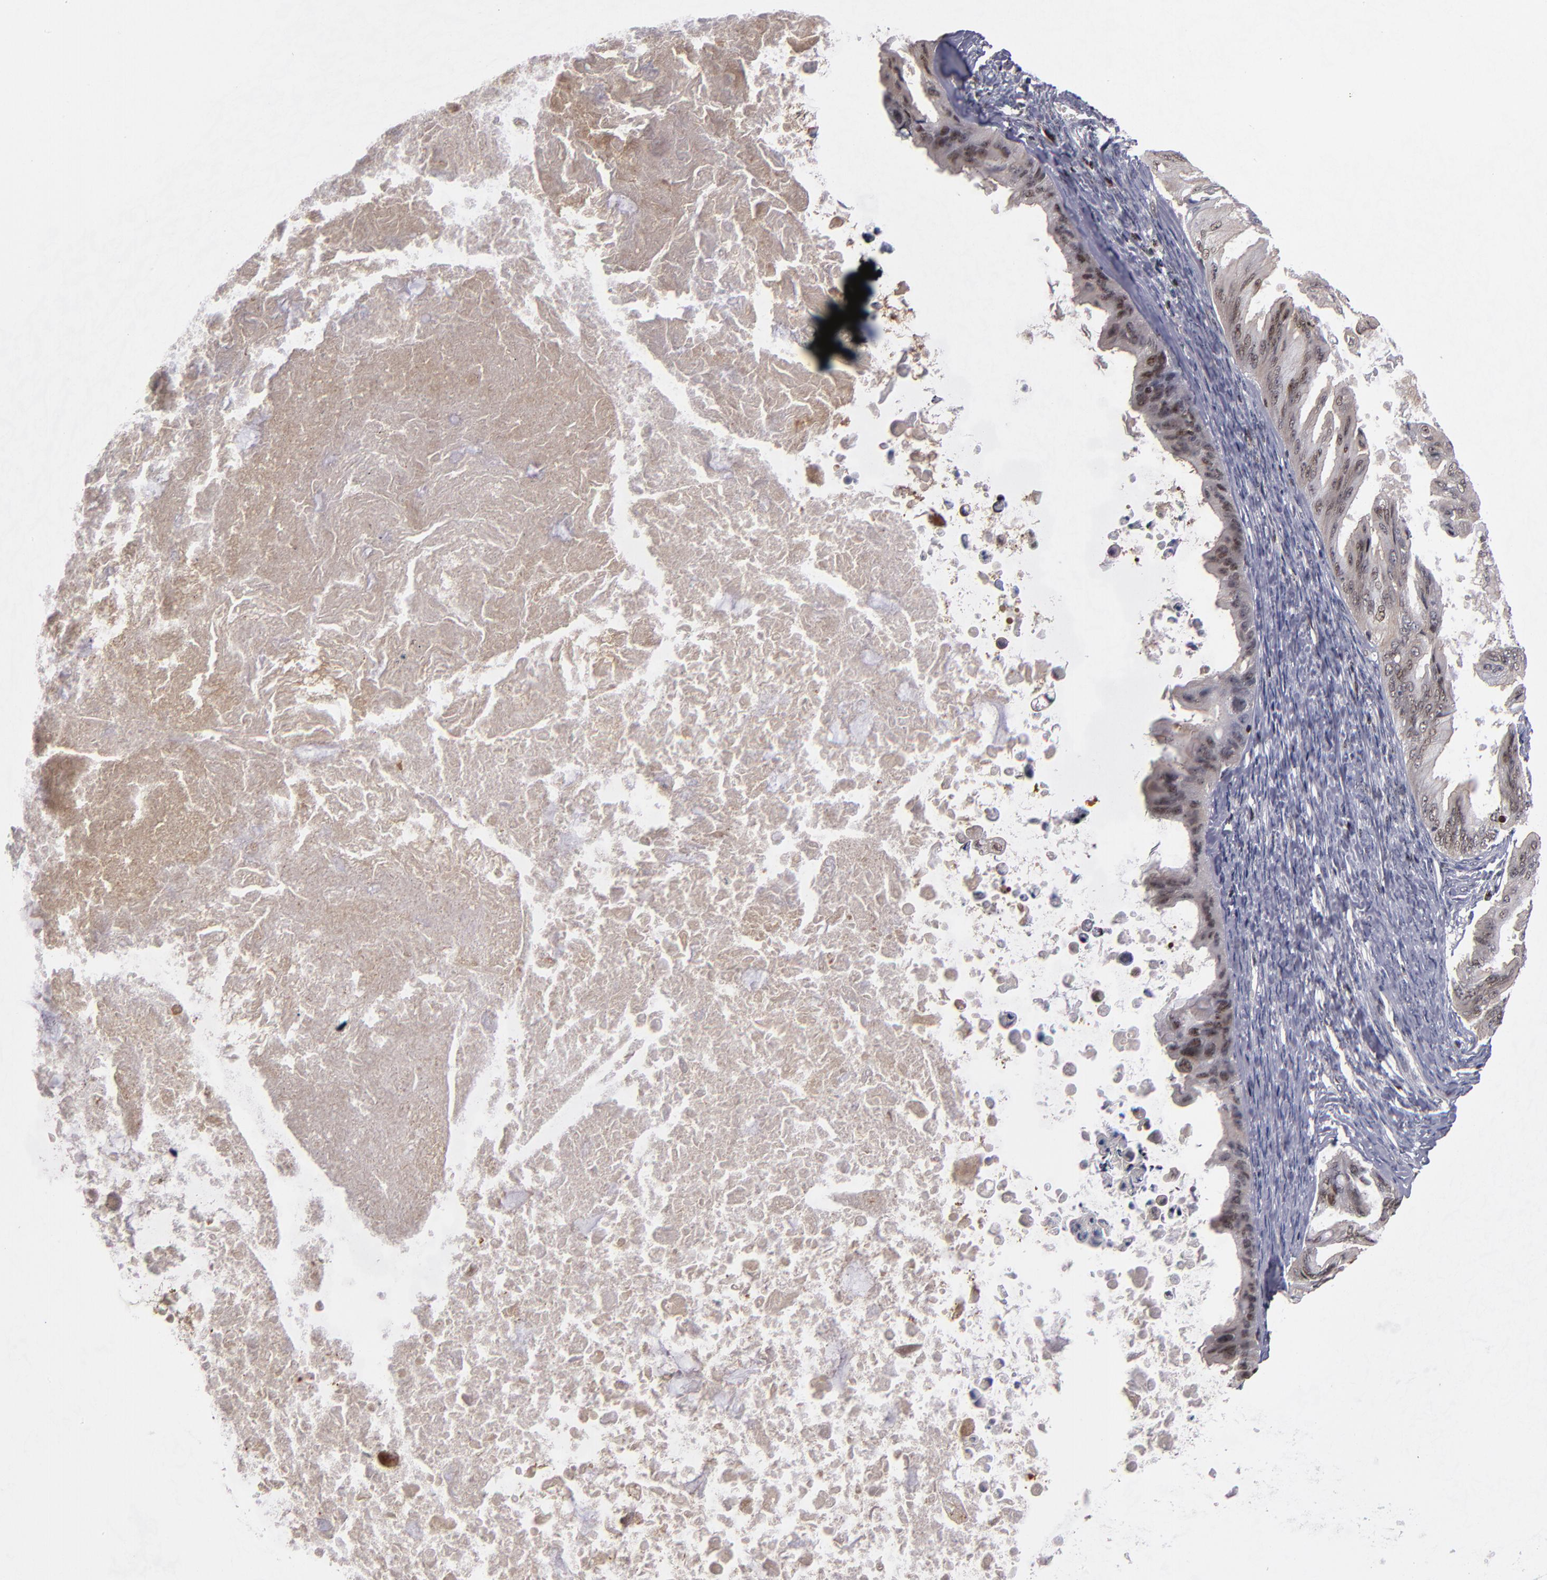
{"staining": {"intensity": "moderate", "quantity": ">75%", "location": "nuclear"}, "tissue": "ovarian cancer", "cell_type": "Tumor cells", "image_type": "cancer", "snomed": [{"axis": "morphology", "description": "Cystadenocarcinoma, mucinous, NOS"}, {"axis": "topography", "description": "Ovary"}], "caption": "IHC (DAB (3,3'-diaminobenzidine)) staining of ovarian cancer demonstrates moderate nuclear protein staining in about >75% of tumor cells.", "gene": "KDM6A", "patient": {"sex": "female", "age": 37}}